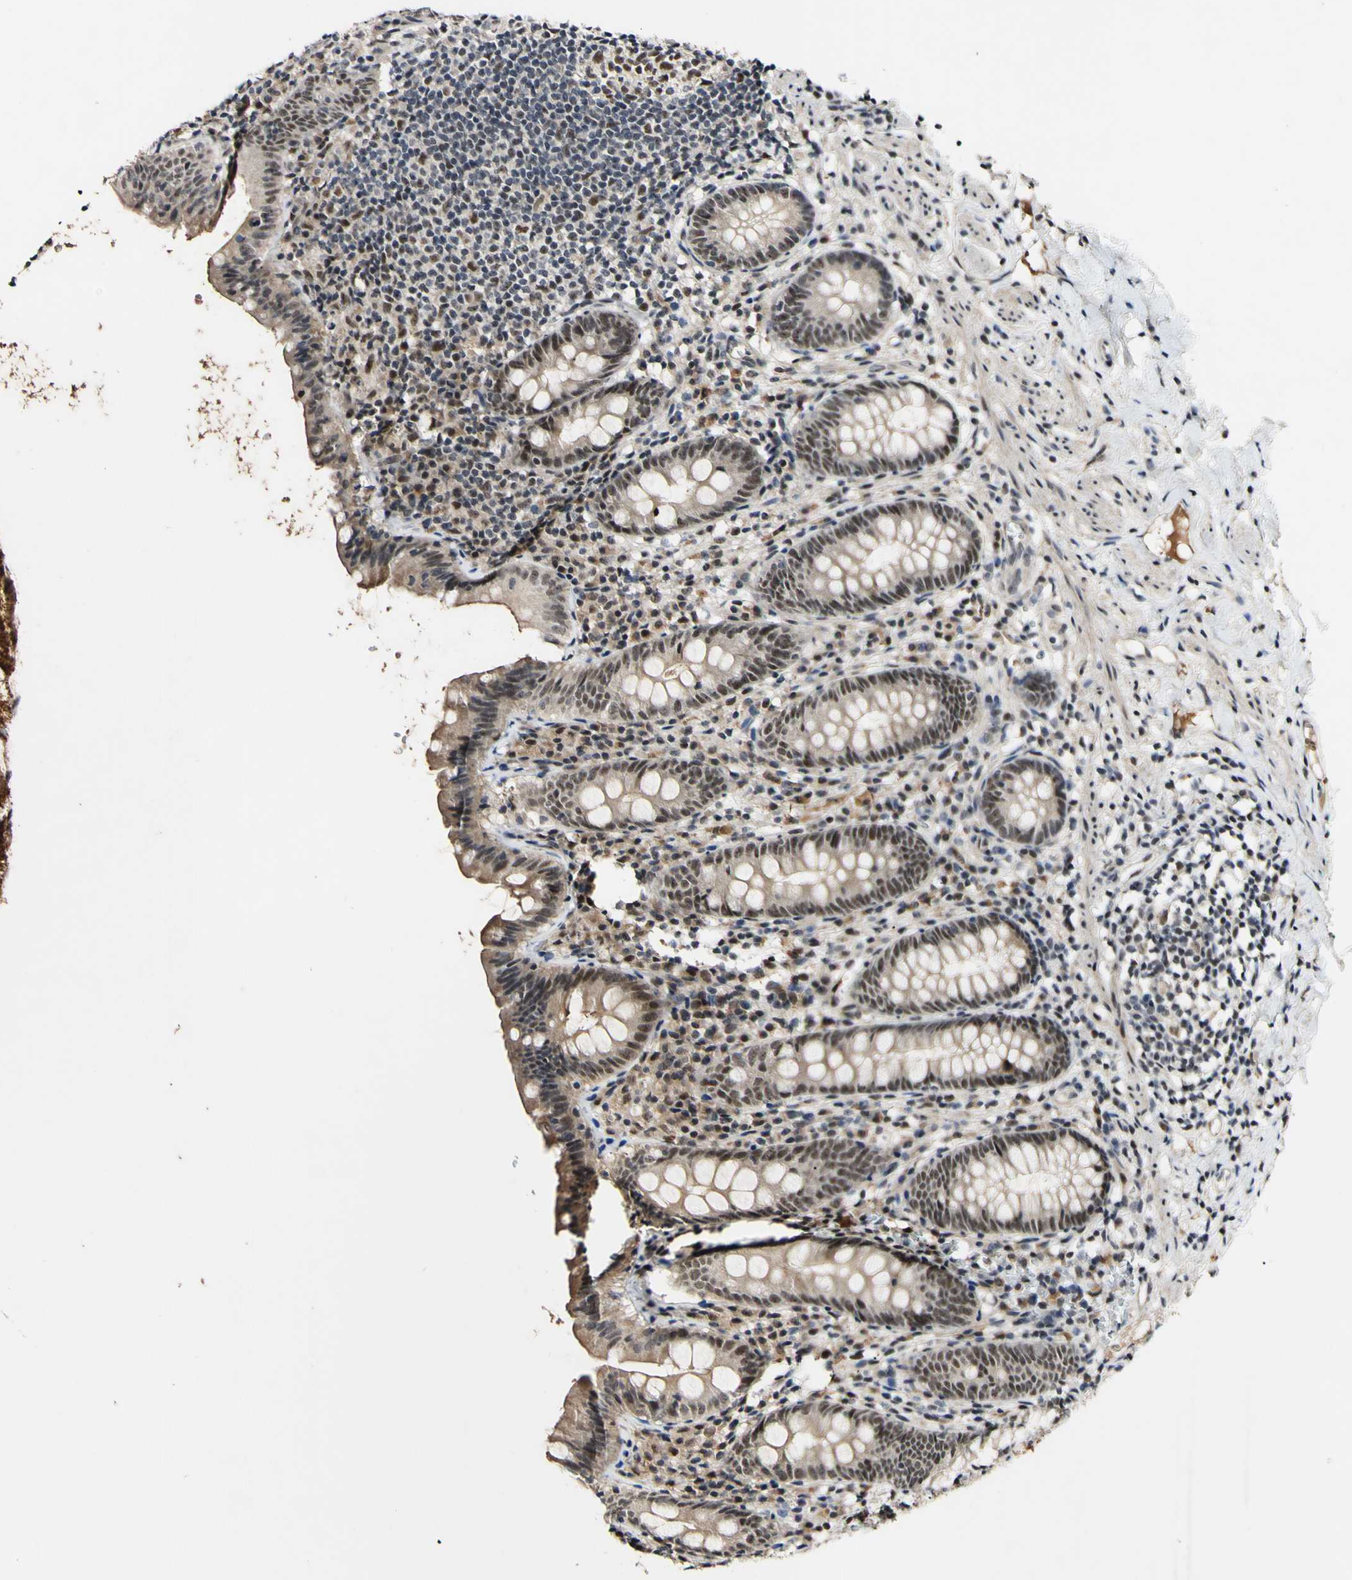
{"staining": {"intensity": "moderate", "quantity": "25%-75%", "location": "nuclear"}, "tissue": "appendix", "cell_type": "Glandular cells", "image_type": "normal", "snomed": [{"axis": "morphology", "description": "Normal tissue, NOS"}, {"axis": "topography", "description": "Appendix"}], "caption": "Appendix stained with IHC displays moderate nuclear staining in about 25%-75% of glandular cells. Ihc stains the protein in brown and the nuclei are stained blue.", "gene": "POLR2F", "patient": {"sex": "male", "age": 52}}